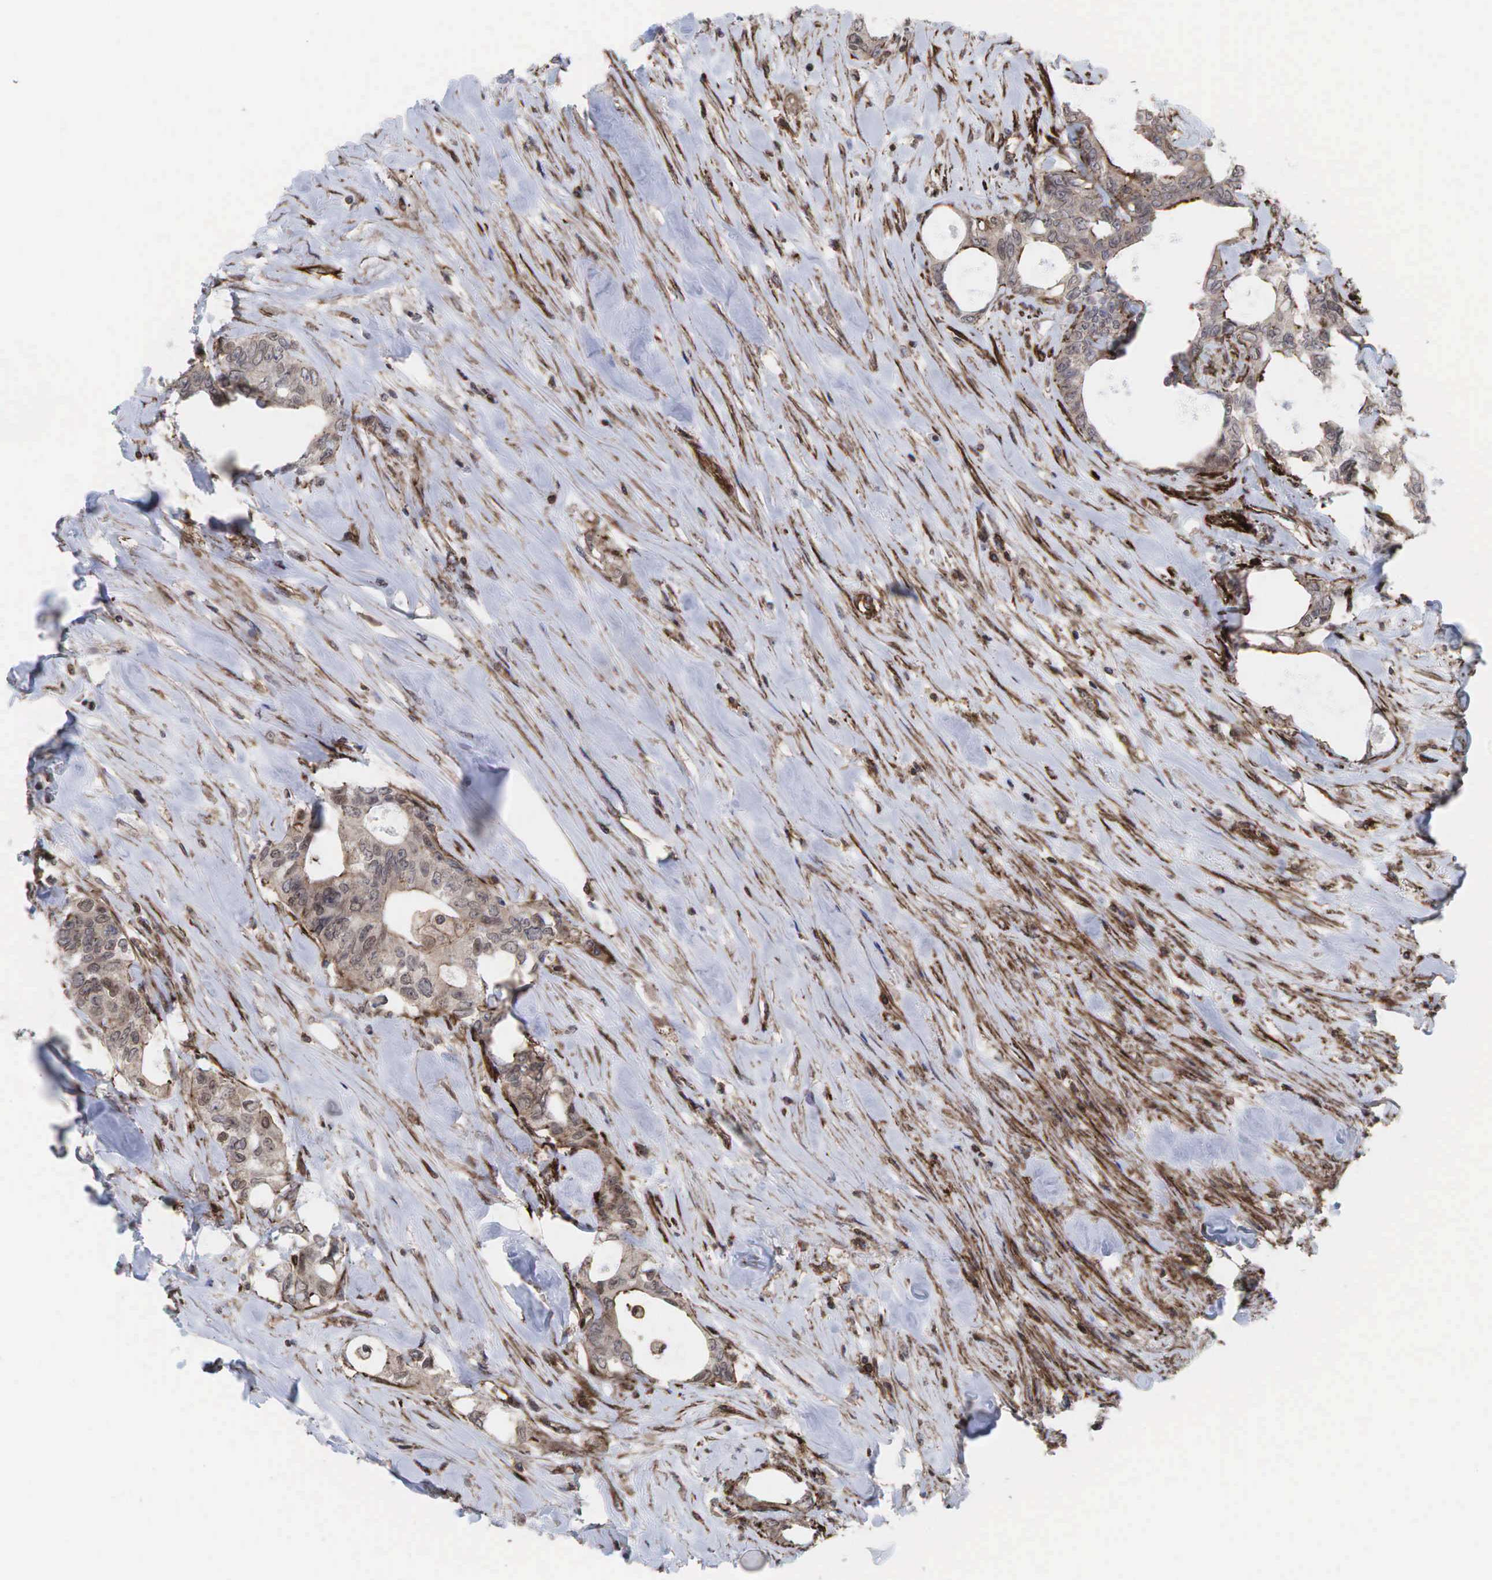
{"staining": {"intensity": "weak", "quantity": ">75%", "location": "cytoplasmic/membranous"}, "tissue": "colorectal cancer", "cell_type": "Tumor cells", "image_type": "cancer", "snomed": [{"axis": "morphology", "description": "Adenocarcinoma, NOS"}, {"axis": "topography", "description": "Rectum"}], "caption": "Protein analysis of colorectal cancer (adenocarcinoma) tissue exhibits weak cytoplasmic/membranous positivity in about >75% of tumor cells.", "gene": "GPRASP1", "patient": {"sex": "female", "age": 57}}